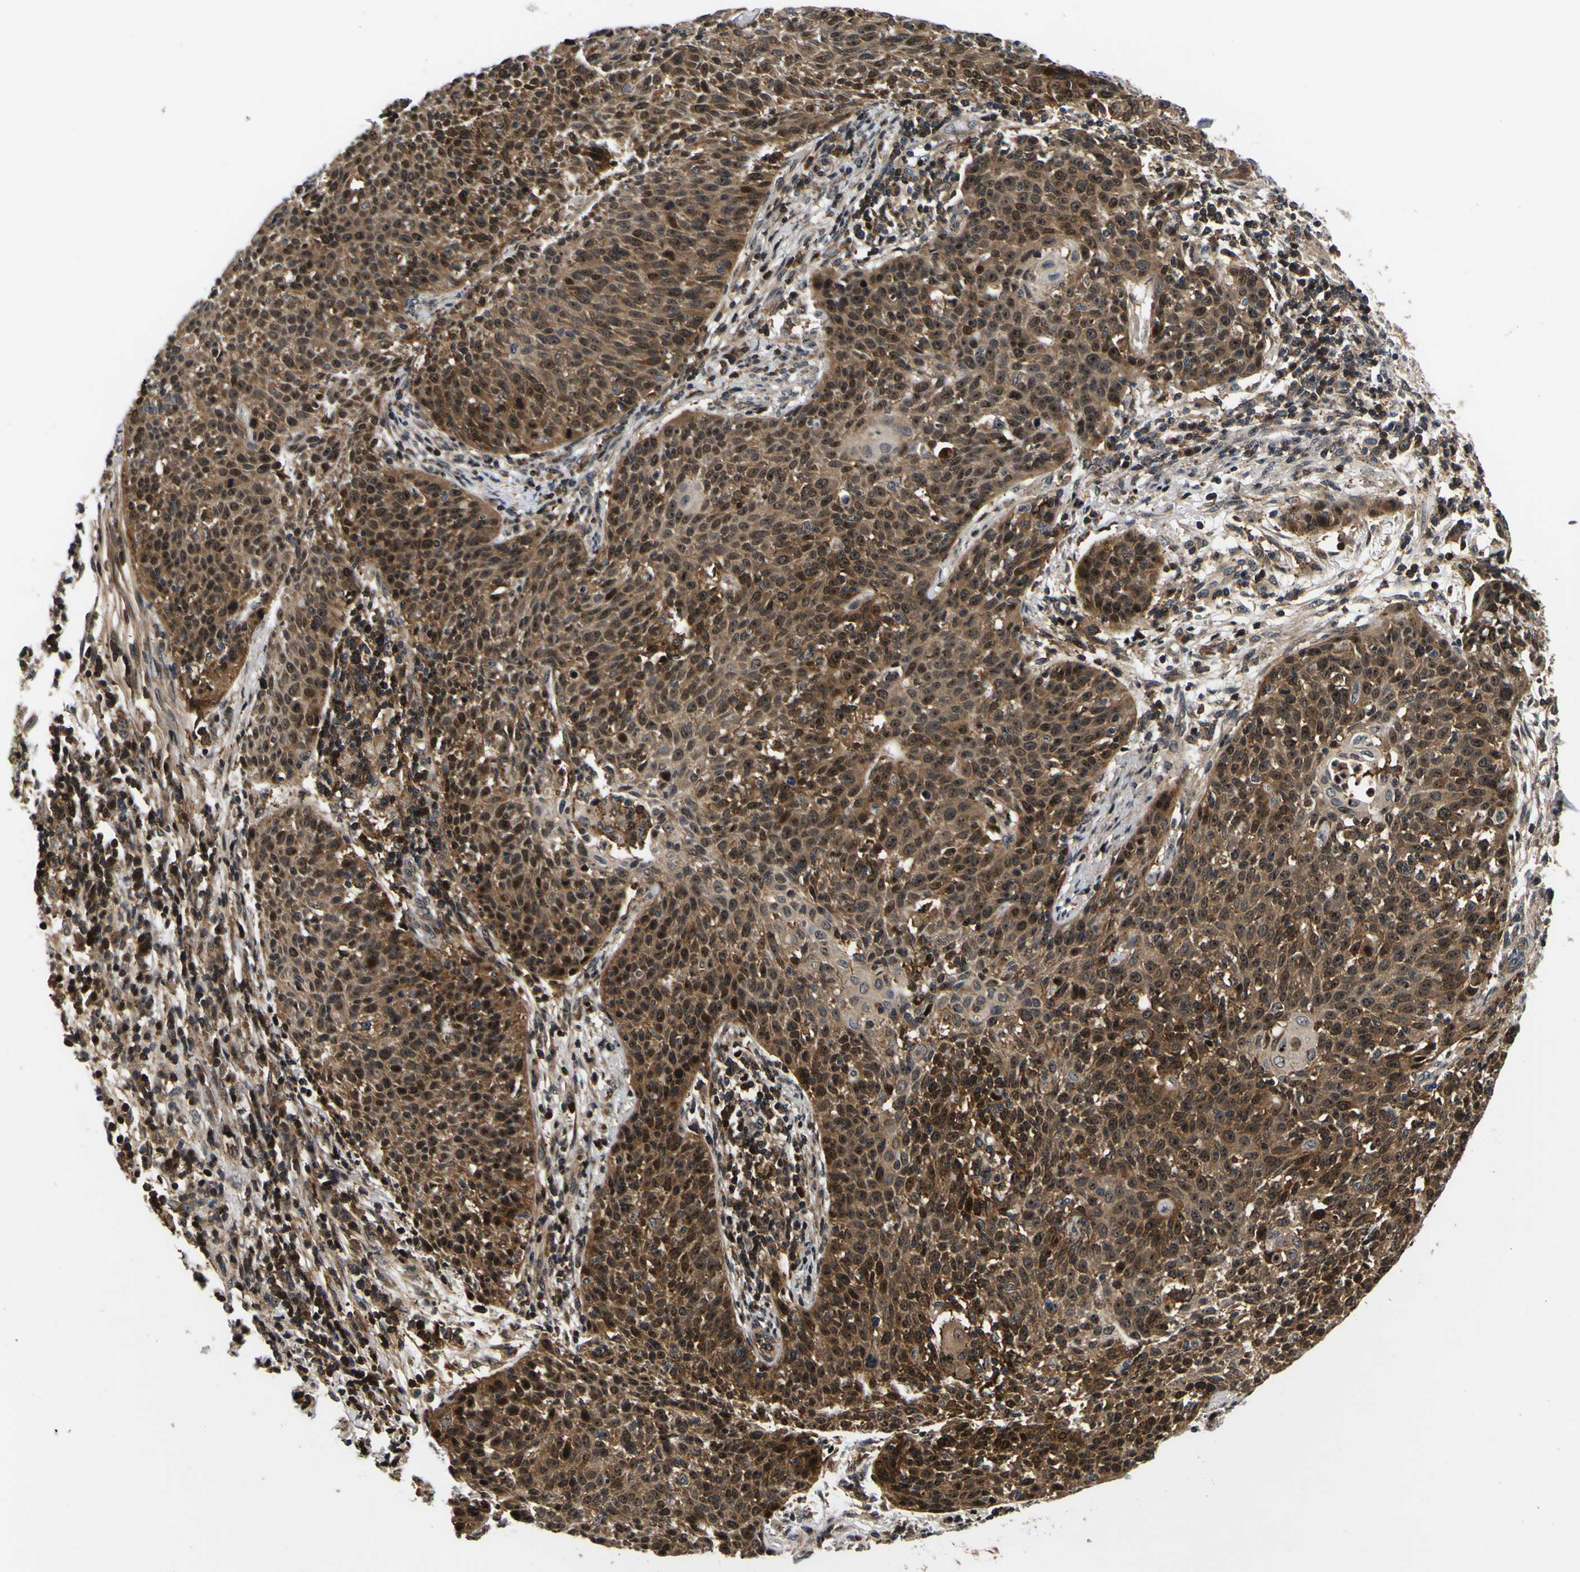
{"staining": {"intensity": "moderate", "quantity": ">75%", "location": "cytoplasmic/membranous,nuclear"}, "tissue": "cervical cancer", "cell_type": "Tumor cells", "image_type": "cancer", "snomed": [{"axis": "morphology", "description": "Squamous cell carcinoma, NOS"}, {"axis": "topography", "description": "Cervix"}], "caption": "About >75% of tumor cells in human squamous cell carcinoma (cervical) exhibit moderate cytoplasmic/membranous and nuclear protein expression as visualized by brown immunohistochemical staining.", "gene": "LRP4", "patient": {"sex": "female", "age": 38}}